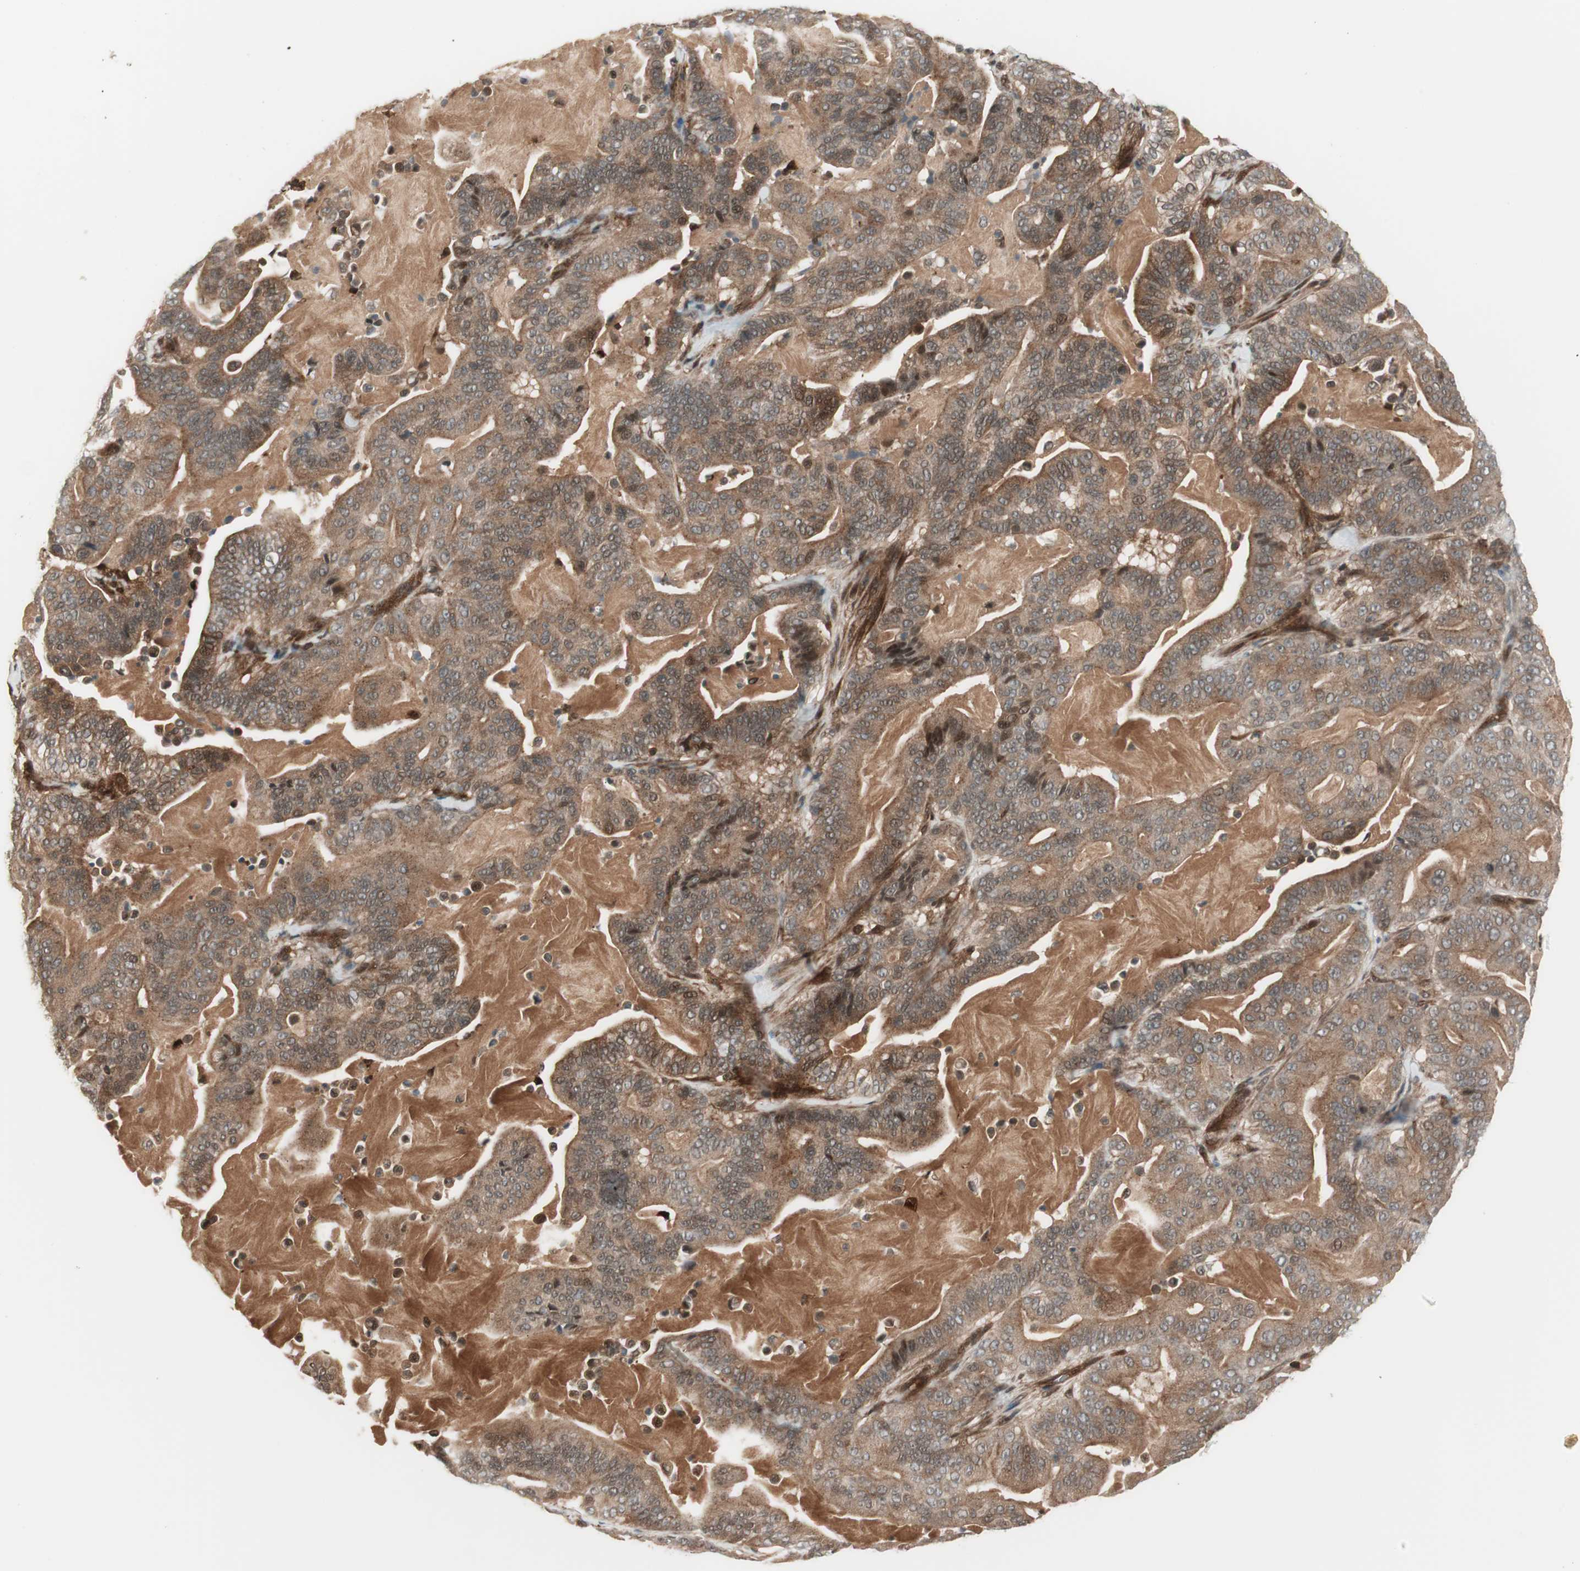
{"staining": {"intensity": "moderate", "quantity": ">75%", "location": "cytoplasmic/membranous,nuclear"}, "tissue": "pancreatic cancer", "cell_type": "Tumor cells", "image_type": "cancer", "snomed": [{"axis": "morphology", "description": "Adenocarcinoma, NOS"}, {"axis": "topography", "description": "Pancreas"}], "caption": "A medium amount of moderate cytoplasmic/membranous and nuclear positivity is seen in approximately >75% of tumor cells in pancreatic cancer tissue.", "gene": "PRKG2", "patient": {"sex": "male", "age": 63}}